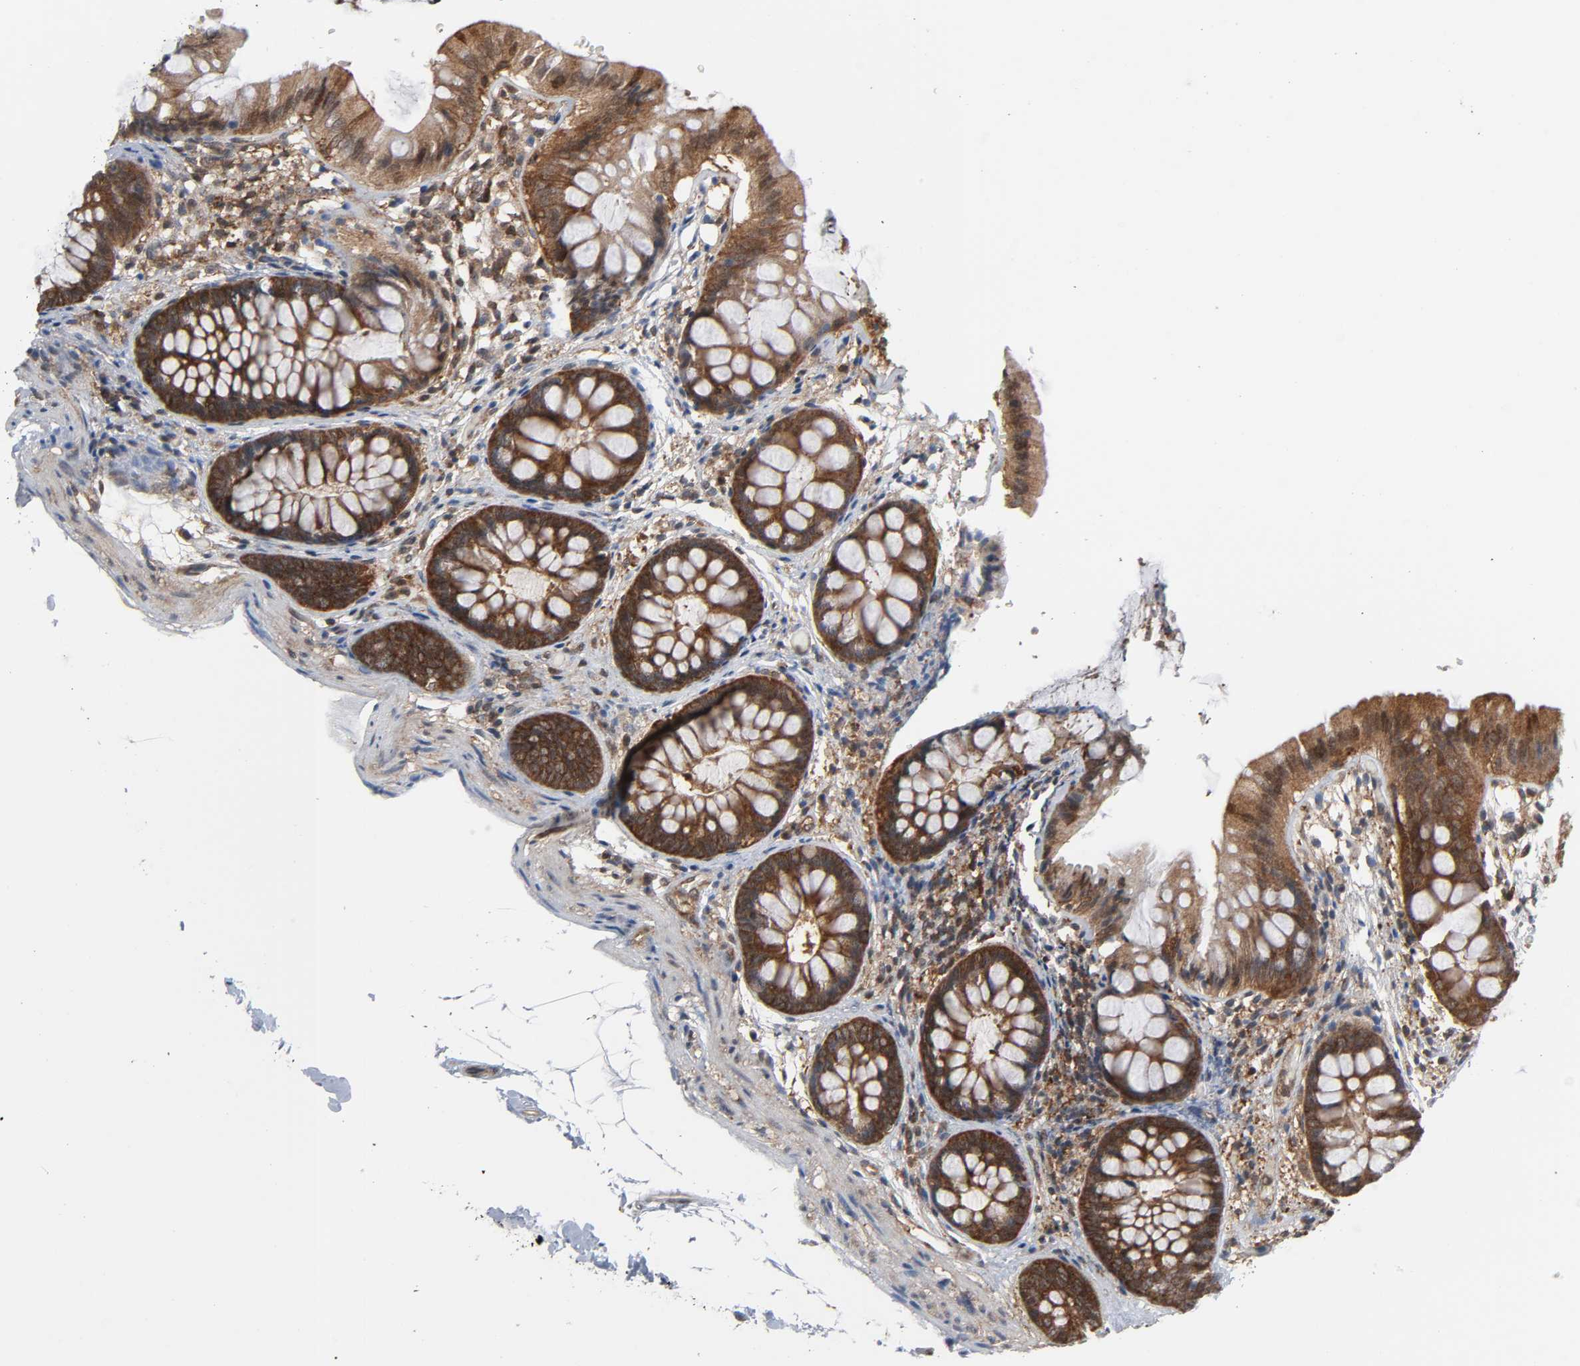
{"staining": {"intensity": "moderate", "quantity": ">75%", "location": "cytoplasmic/membranous"}, "tissue": "colon", "cell_type": "Endothelial cells", "image_type": "normal", "snomed": [{"axis": "morphology", "description": "Normal tissue, NOS"}, {"axis": "topography", "description": "Smooth muscle"}, {"axis": "topography", "description": "Colon"}], "caption": "Benign colon displays moderate cytoplasmic/membranous staining in approximately >75% of endothelial cells The protein of interest is stained brown, and the nuclei are stained in blue (DAB IHC with brightfield microscopy, high magnification)..", "gene": "GSK3A", "patient": {"sex": "male", "age": 67}}